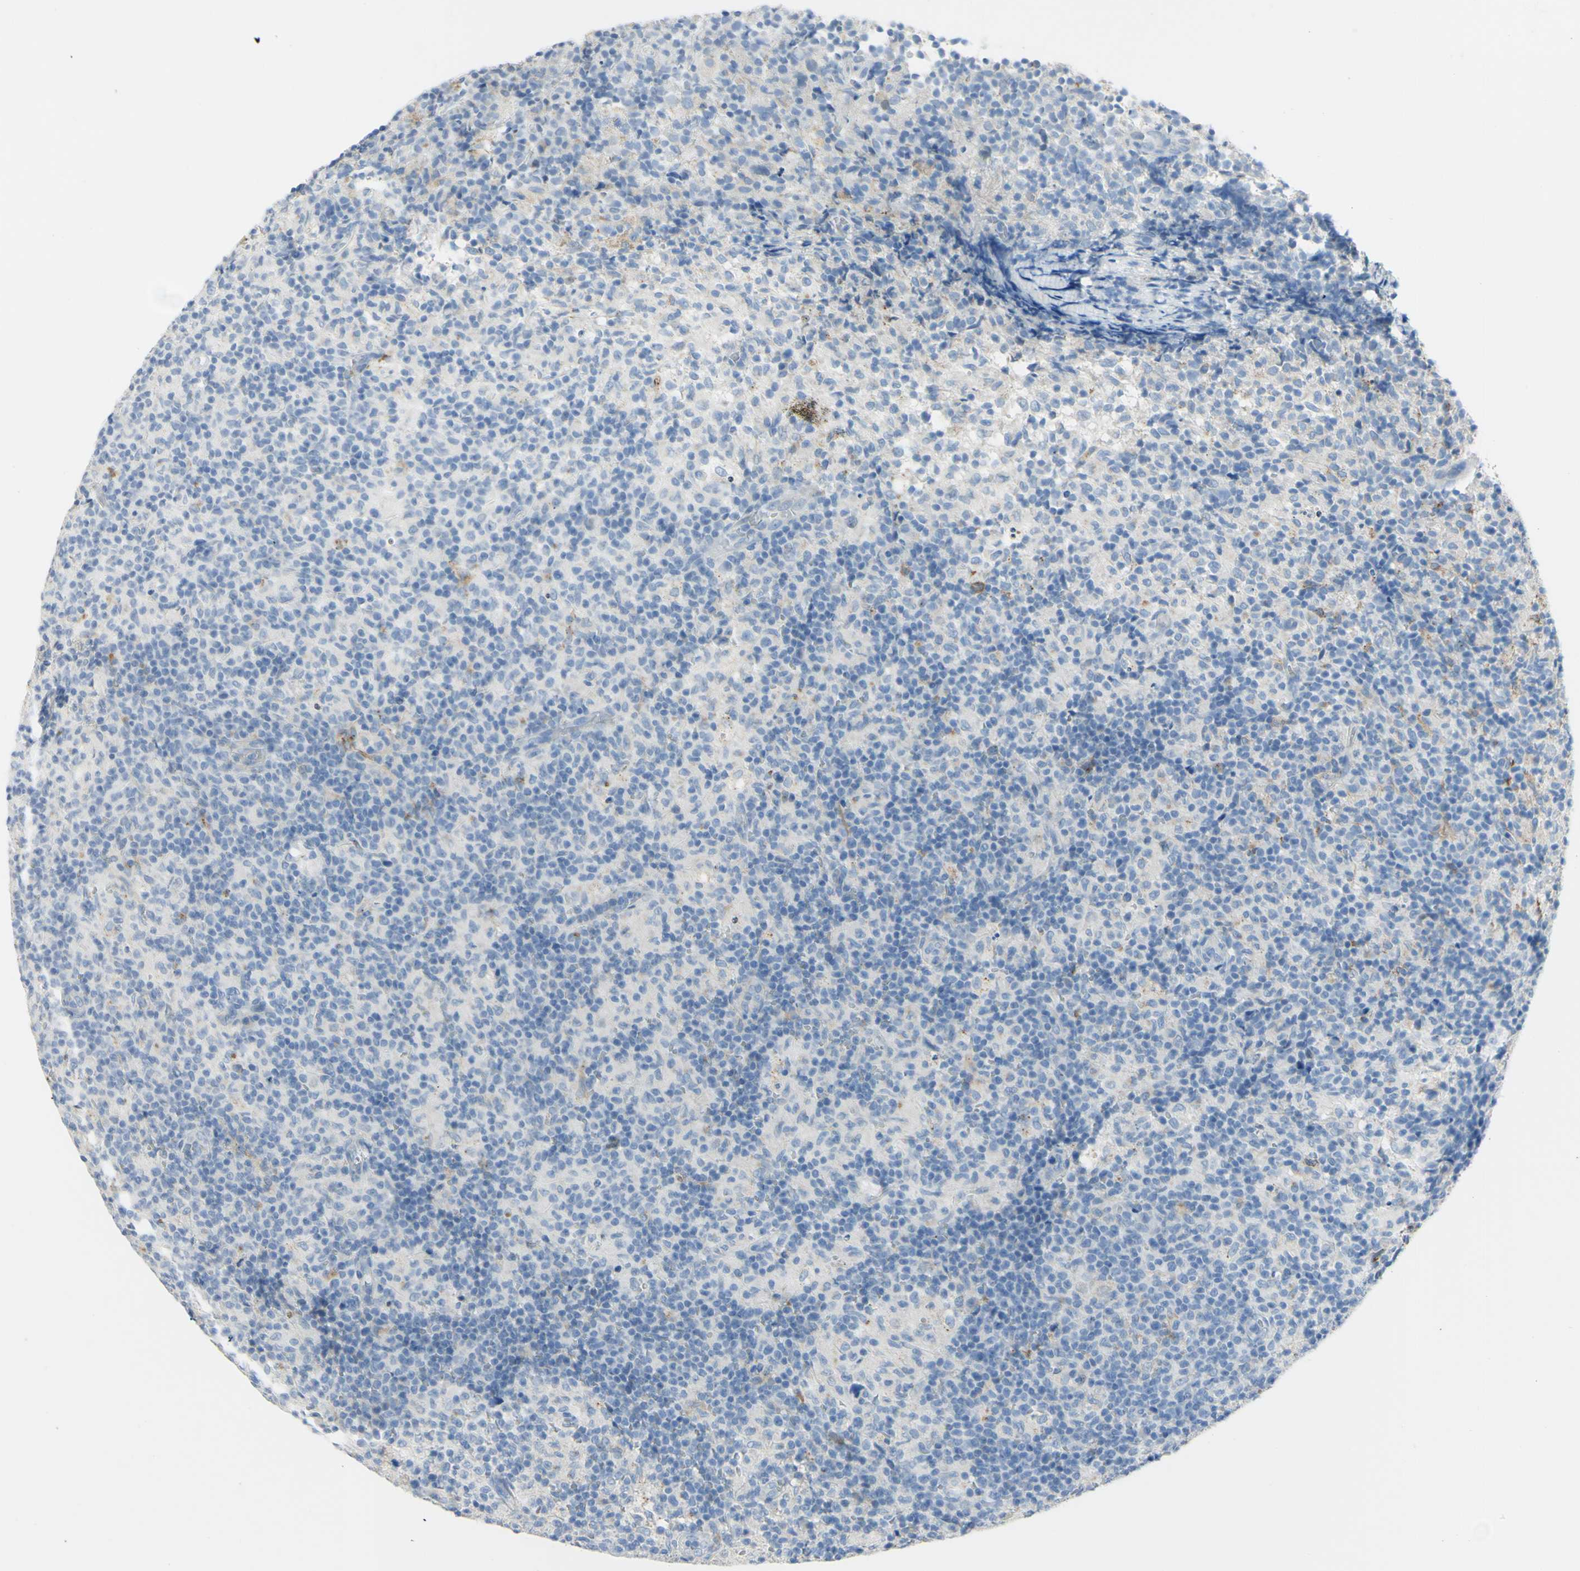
{"staining": {"intensity": "negative", "quantity": "none", "location": "none"}, "tissue": "lymph node", "cell_type": "Germinal center cells", "image_type": "normal", "snomed": [{"axis": "morphology", "description": "Normal tissue, NOS"}, {"axis": "morphology", "description": "Inflammation, NOS"}, {"axis": "topography", "description": "Lymph node"}], "caption": "IHC image of unremarkable lymph node: lymph node stained with DAB (3,3'-diaminobenzidine) exhibits no significant protein staining in germinal center cells. The staining is performed using DAB (3,3'-diaminobenzidine) brown chromogen with nuclei counter-stained in using hematoxylin.", "gene": "TSPAN1", "patient": {"sex": "male", "age": 55}}